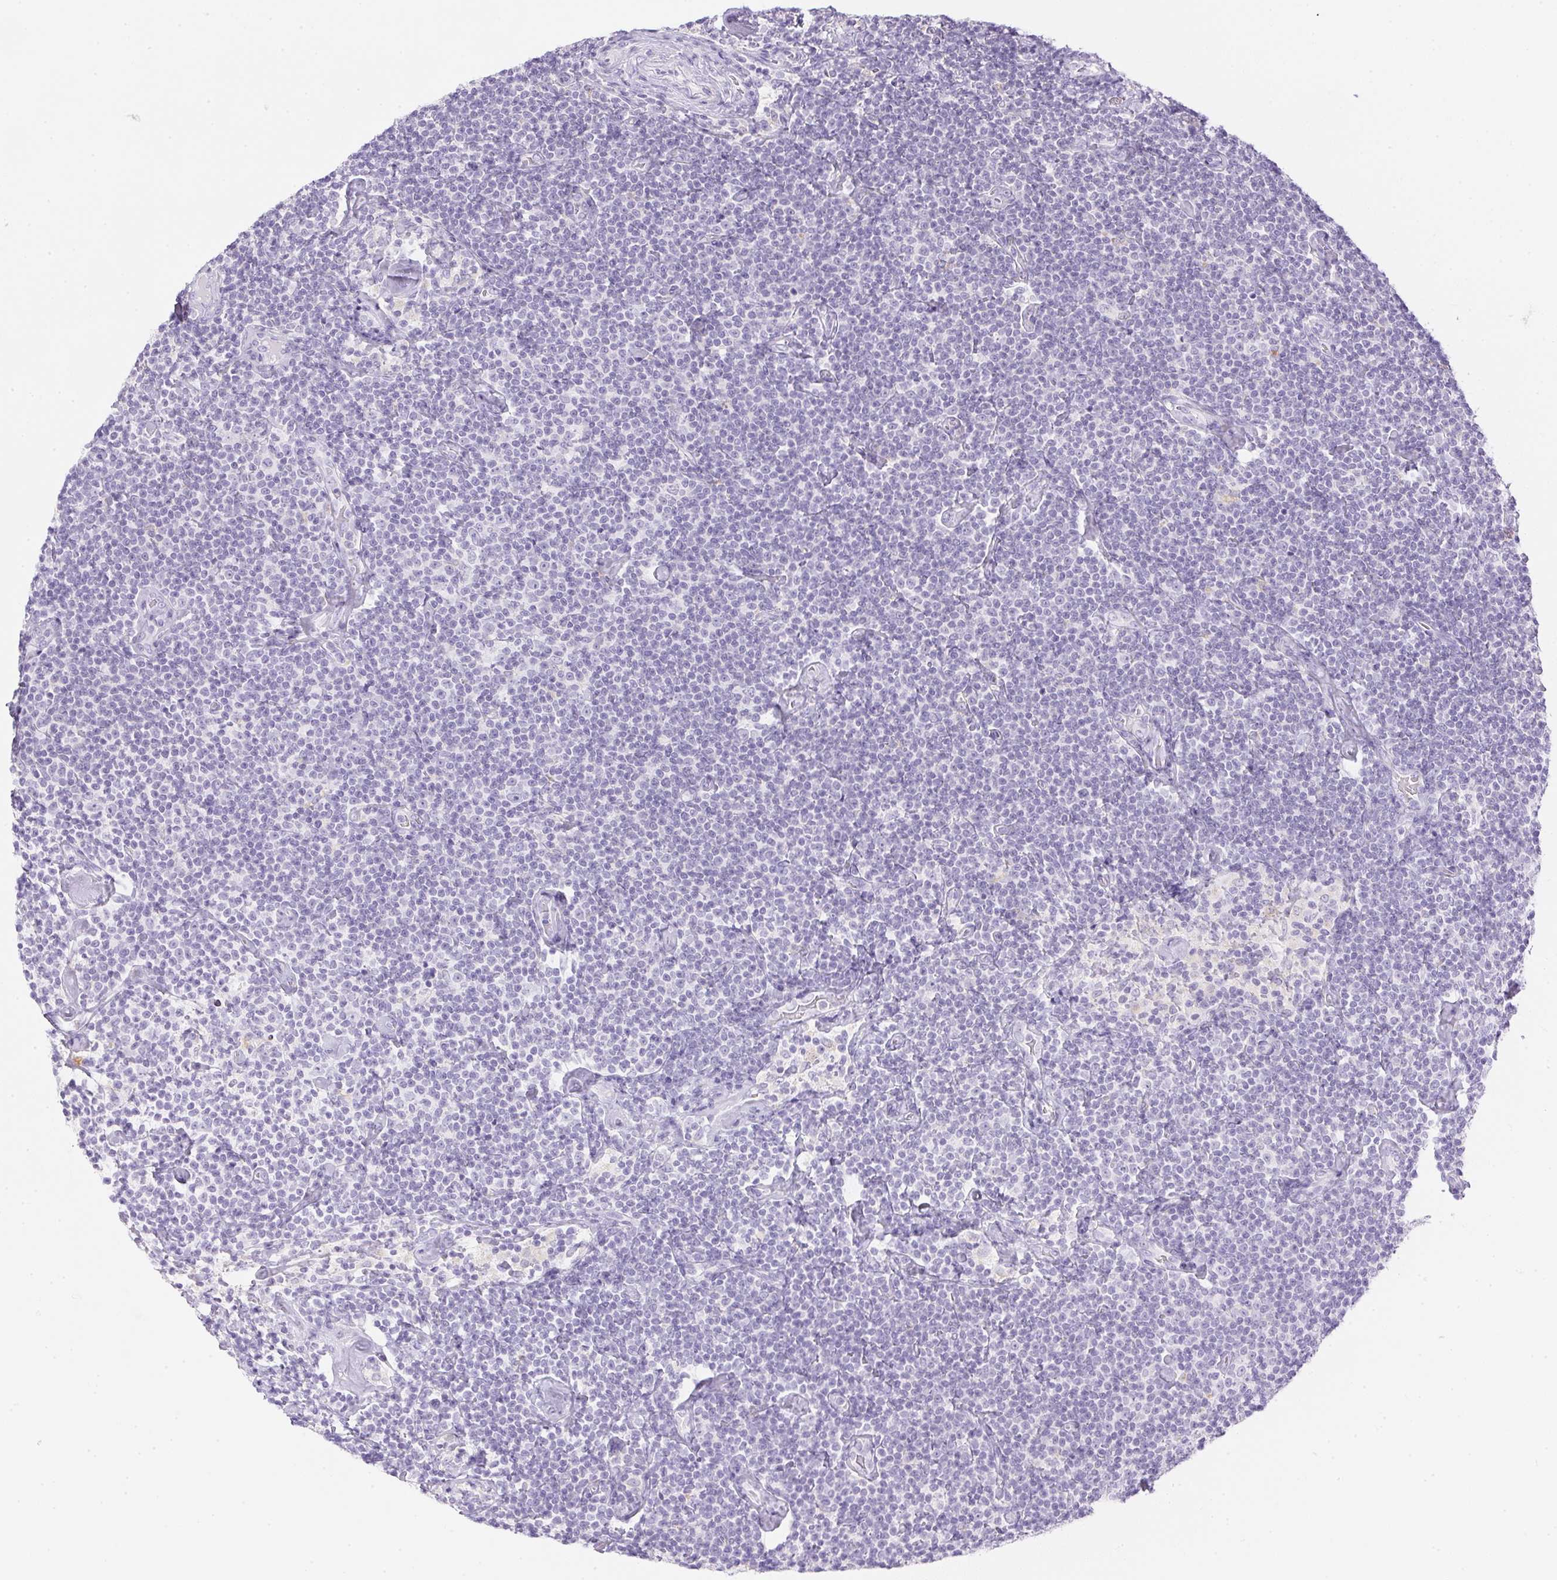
{"staining": {"intensity": "negative", "quantity": "none", "location": "none"}, "tissue": "lymphoma", "cell_type": "Tumor cells", "image_type": "cancer", "snomed": [{"axis": "morphology", "description": "Malignant lymphoma, non-Hodgkin's type, Low grade"}, {"axis": "topography", "description": "Lymph node"}], "caption": "An image of malignant lymphoma, non-Hodgkin's type (low-grade) stained for a protein exhibits no brown staining in tumor cells.", "gene": "ATP6V1G3", "patient": {"sex": "male", "age": 81}}